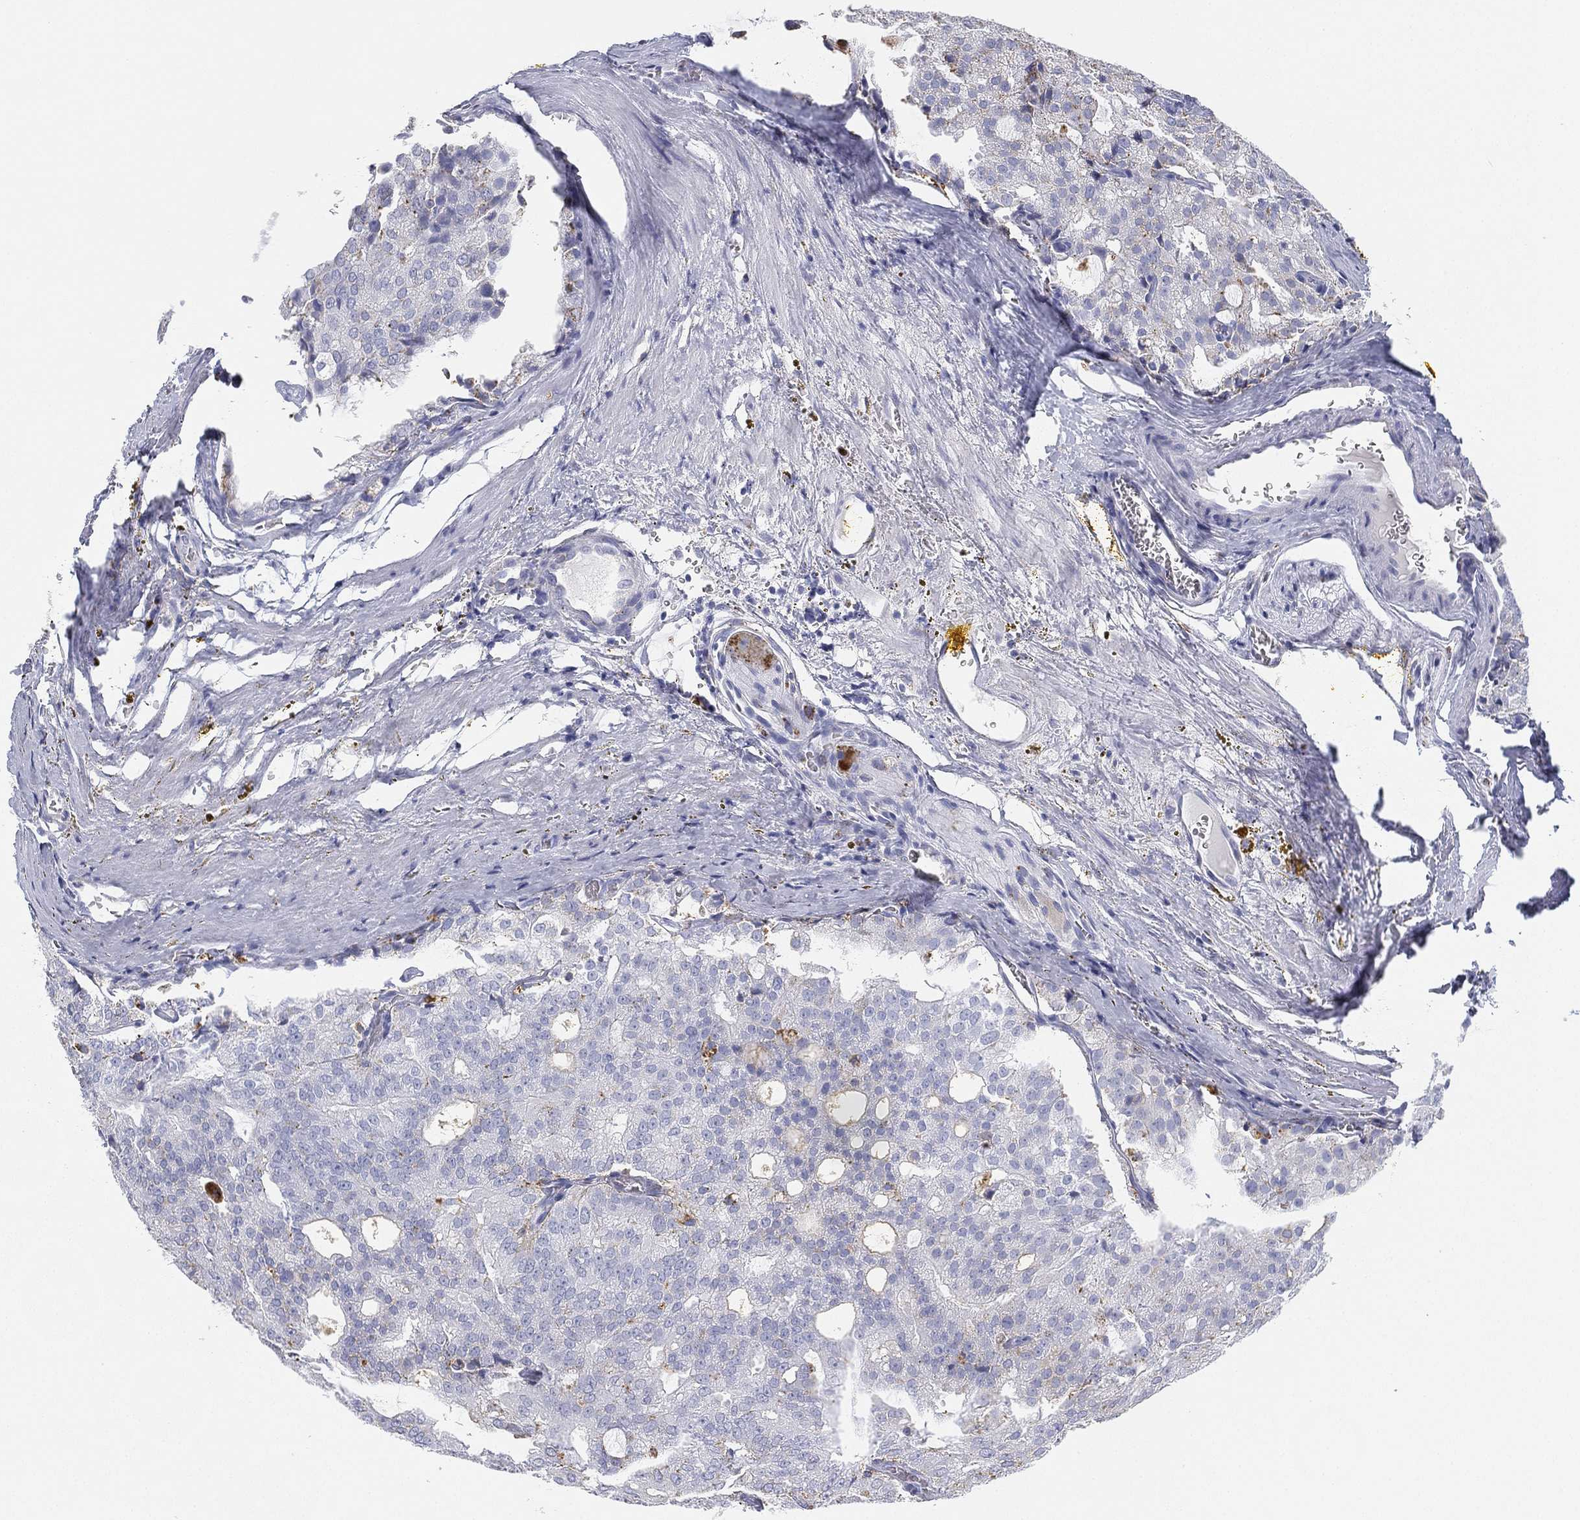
{"staining": {"intensity": "negative", "quantity": "none", "location": "none"}, "tissue": "prostate cancer", "cell_type": "Tumor cells", "image_type": "cancer", "snomed": [{"axis": "morphology", "description": "Adenocarcinoma, NOS"}, {"axis": "topography", "description": "Prostate and seminal vesicle, NOS"}, {"axis": "topography", "description": "Prostate"}], "caption": "High power microscopy image of an IHC image of adenocarcinoma (prostate), revealing no significant staining in tumor cells. (Stains: DAB (3,3'-diaminobenzidine) IHC with hematoxylin counter stain, Microscopy: brightfield microscopy at high magnification).", "gene": "NPC2", "patient": {"sex": "male", "age": 67}}